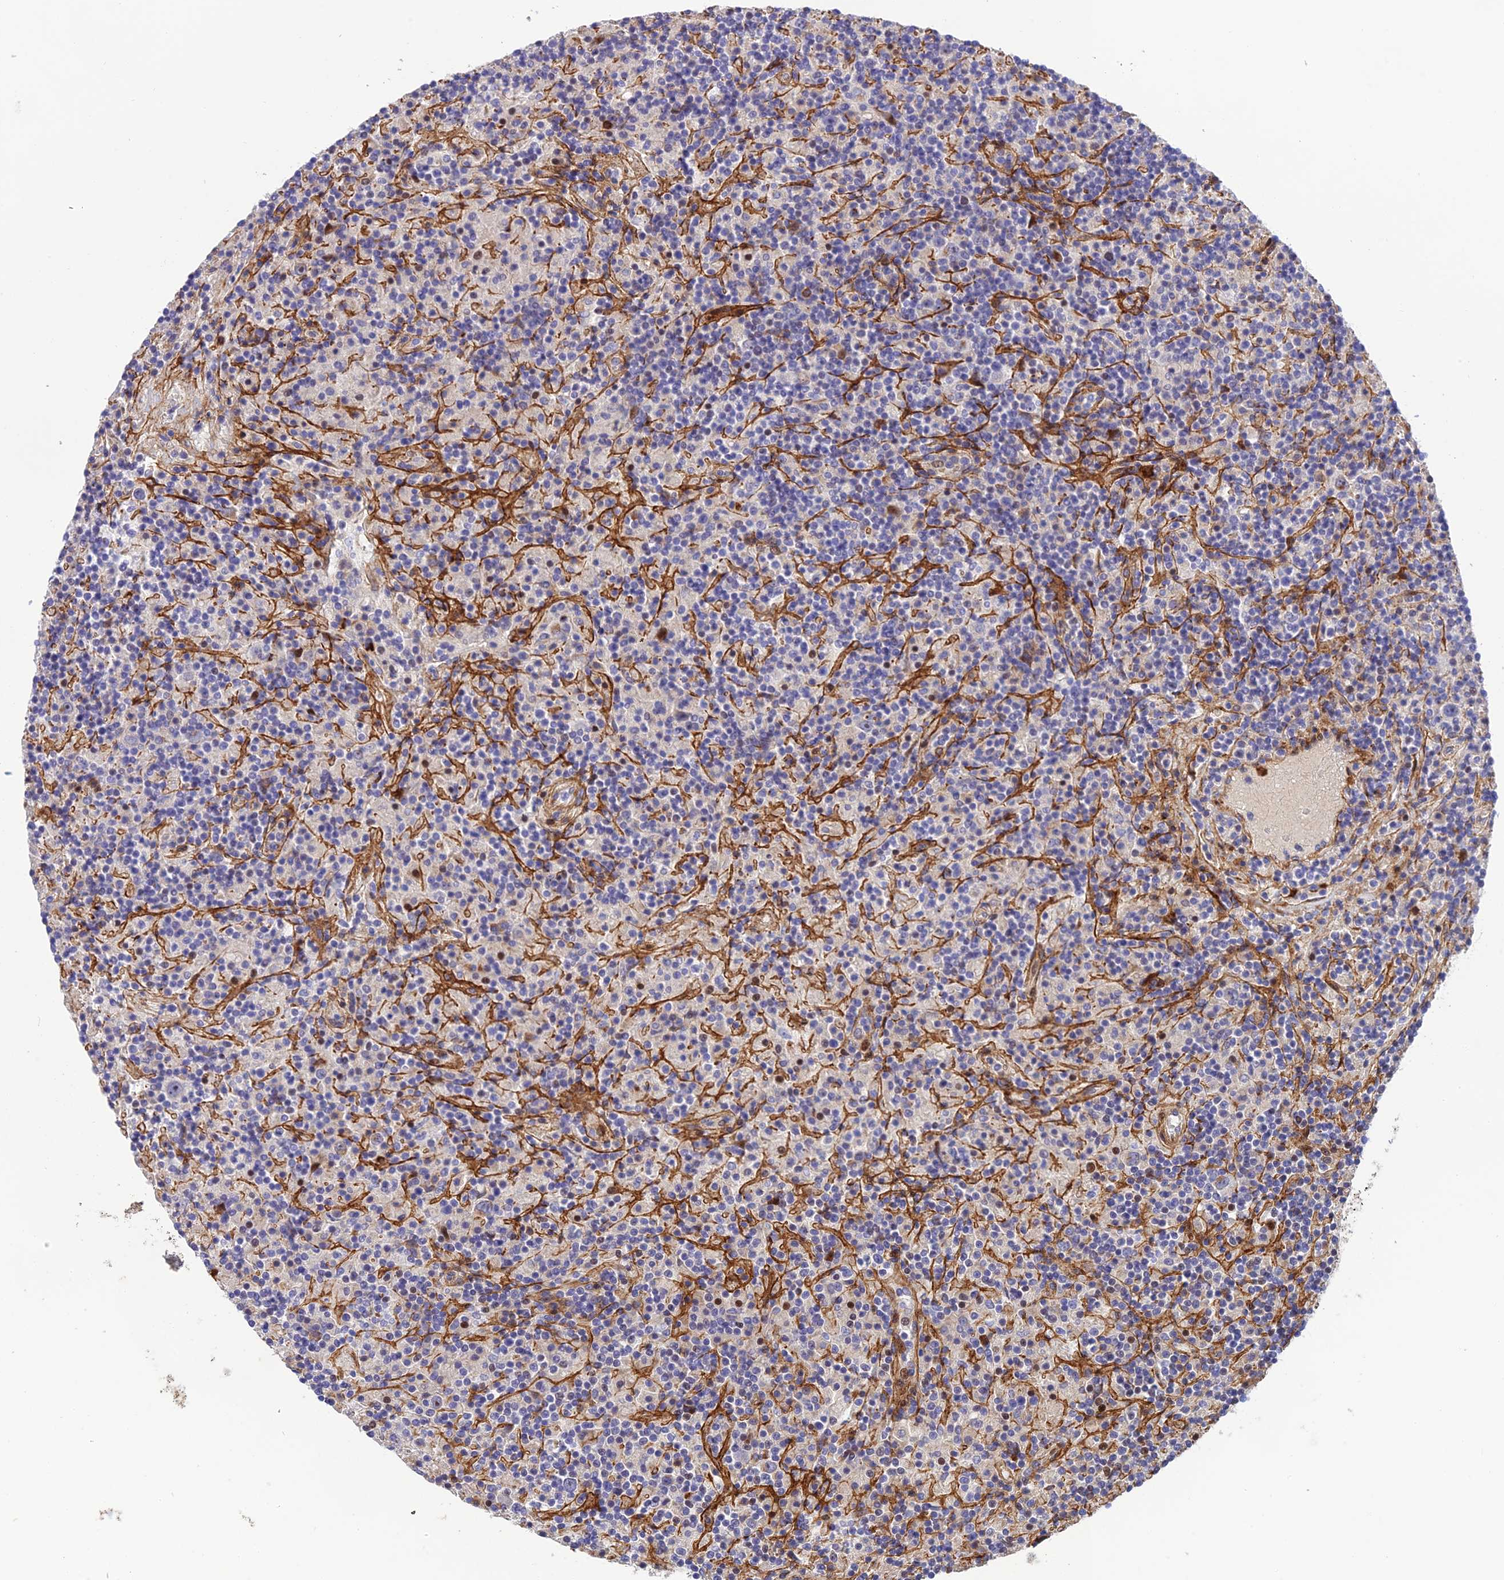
{"staining": {"intensity": "negative", "quantity": "none", "location": "none"}, "tissue": "lymphoma", "cell_type": "Tumor cells", "image_type": "cancer", "snomed": [{"axis": "morphology", "description": "Hodgkin's disease, NOS"}, {"axis": "topography", "description": "Lymph node"}], "caption": "Tumor cells are negative for brown protein staining in Hodgkin's disease.", "gene": "CPSF4L", "patient": {"sex": "male", "age": 70}}